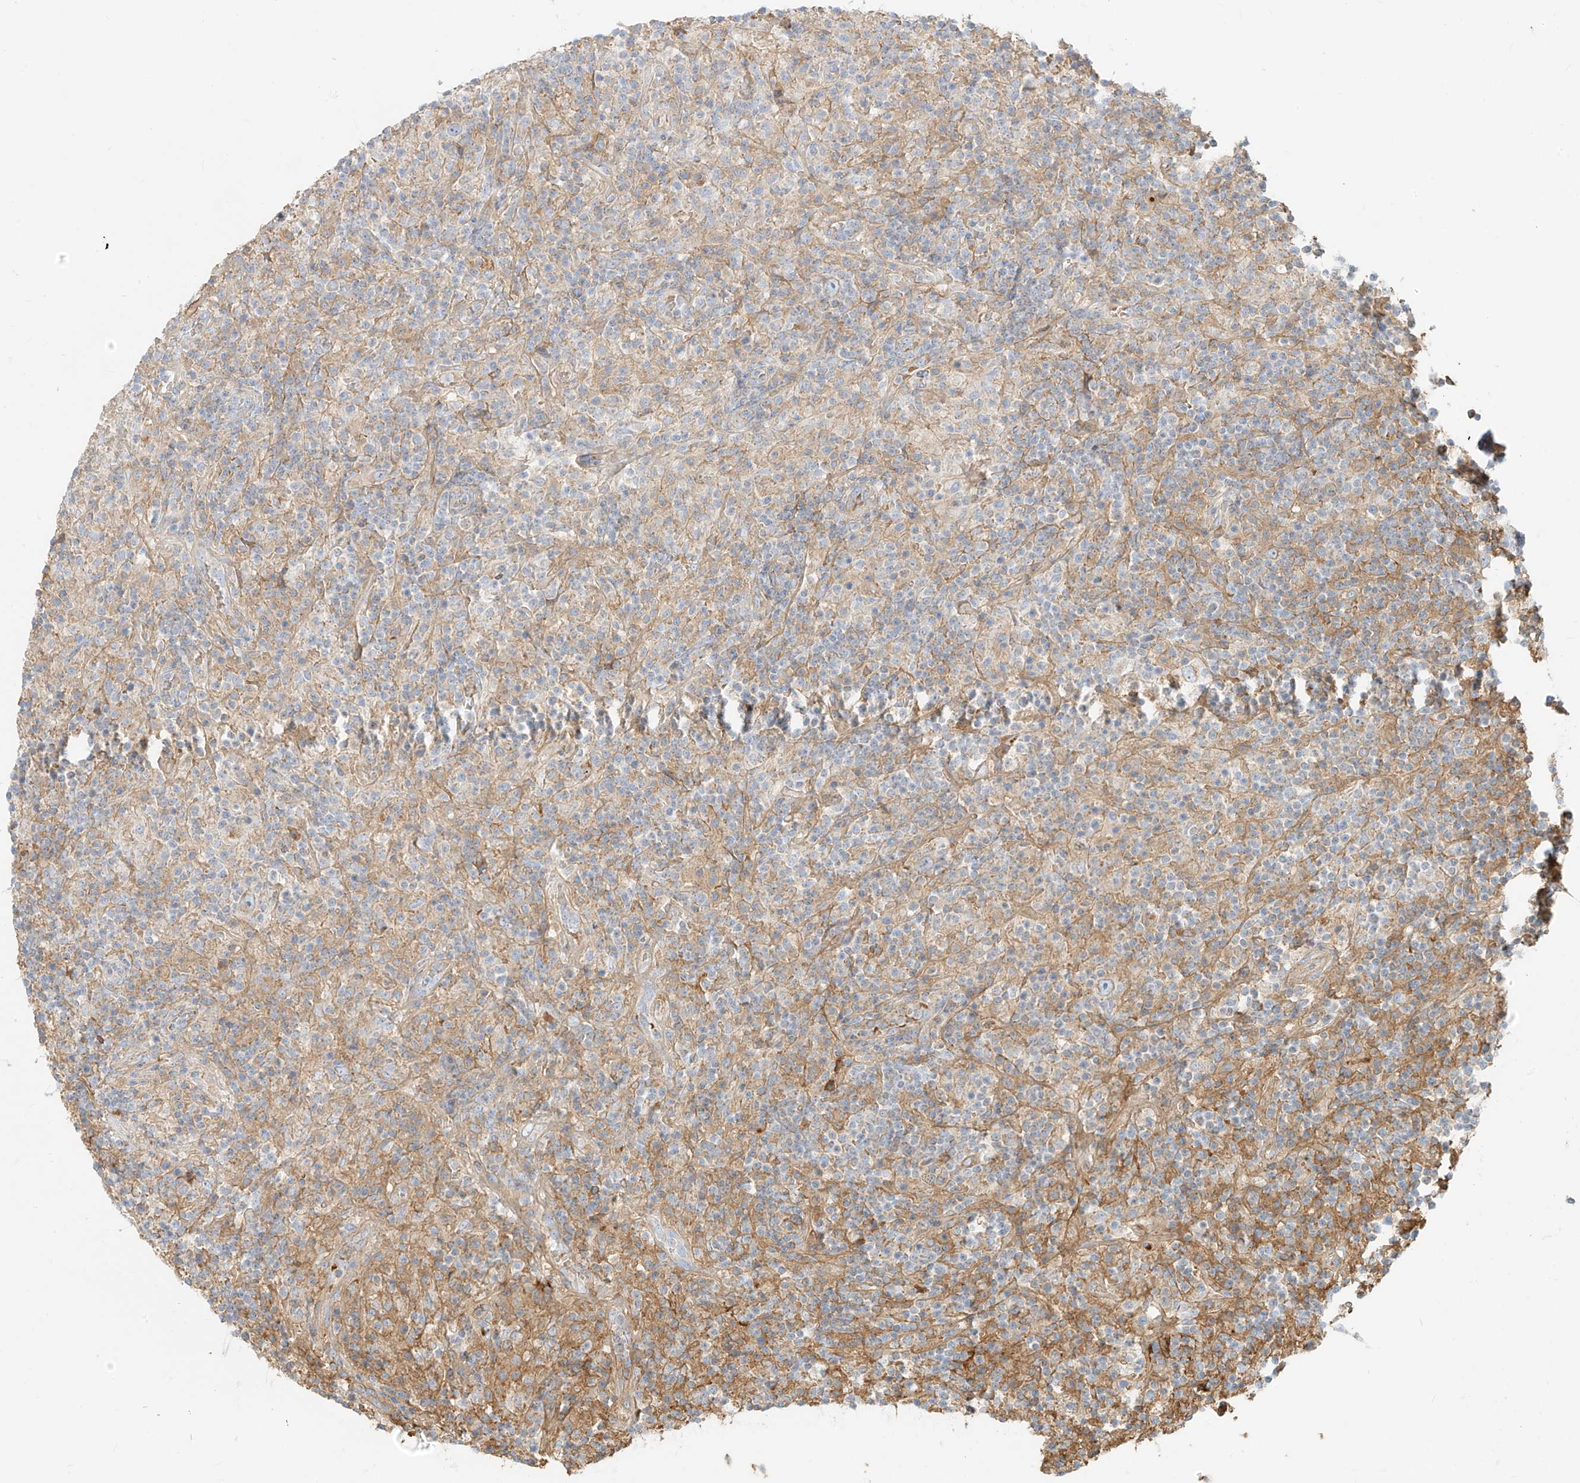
{"staining": {"intensity": "negative", "quantity": "none", "location": "none"}, "tissue": "lymphoma", "cell_type": "Tumor cells", "image_type": "cancer", "snomed": [{"axis": "morphology", "description": "Hodgkin's disease, NOS"}, {"axis": "topography", "description": "Lymph node"}], "caption": "A photomicrograph of human Hodgkin's disease is negative for staining in tumor cells.", "gene": "OCSTAMP", "patient": {"sex": "male", "age": 70}}